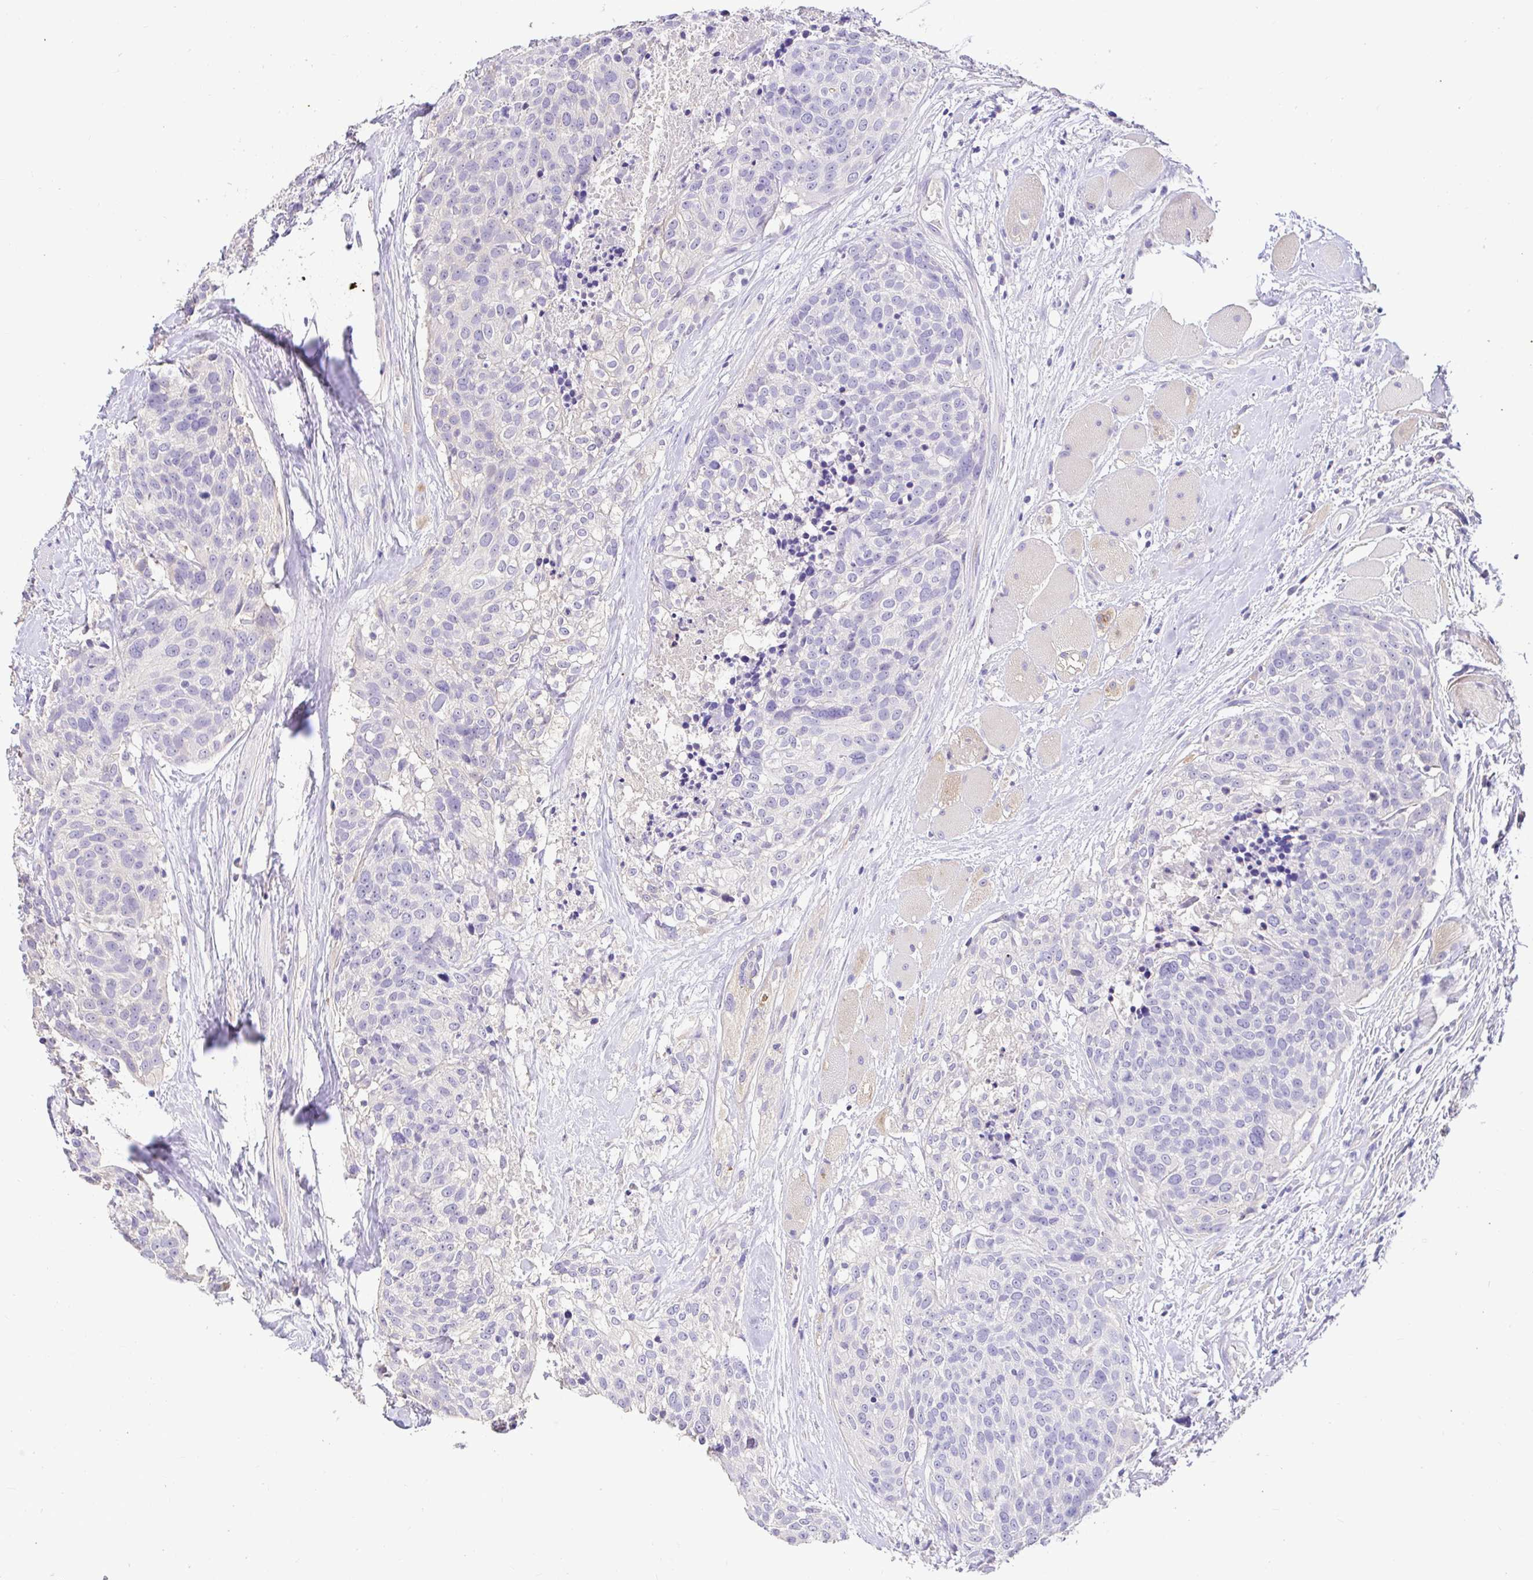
{"staining": {"intensity": "negative", "quantity": "none", "location": "none"}, "tissue": "head and neck cancer", "cell_type": "Tumor cells", "image_type": "cancer", "snomed": [{"axis": "morphology", "description": "Squamous cell carcinoma, NOS"}, {"axis": "topography", "description": "Oral tissue"}, {"axis": "topography", "description": "Head-Neck"}], "caption": "The photomicrograph displays no staining of tumor cells in squamous cell carcinoma (head and neck).", "gene": "CDO1", "patient": {"sex": "male", "age": 64}}